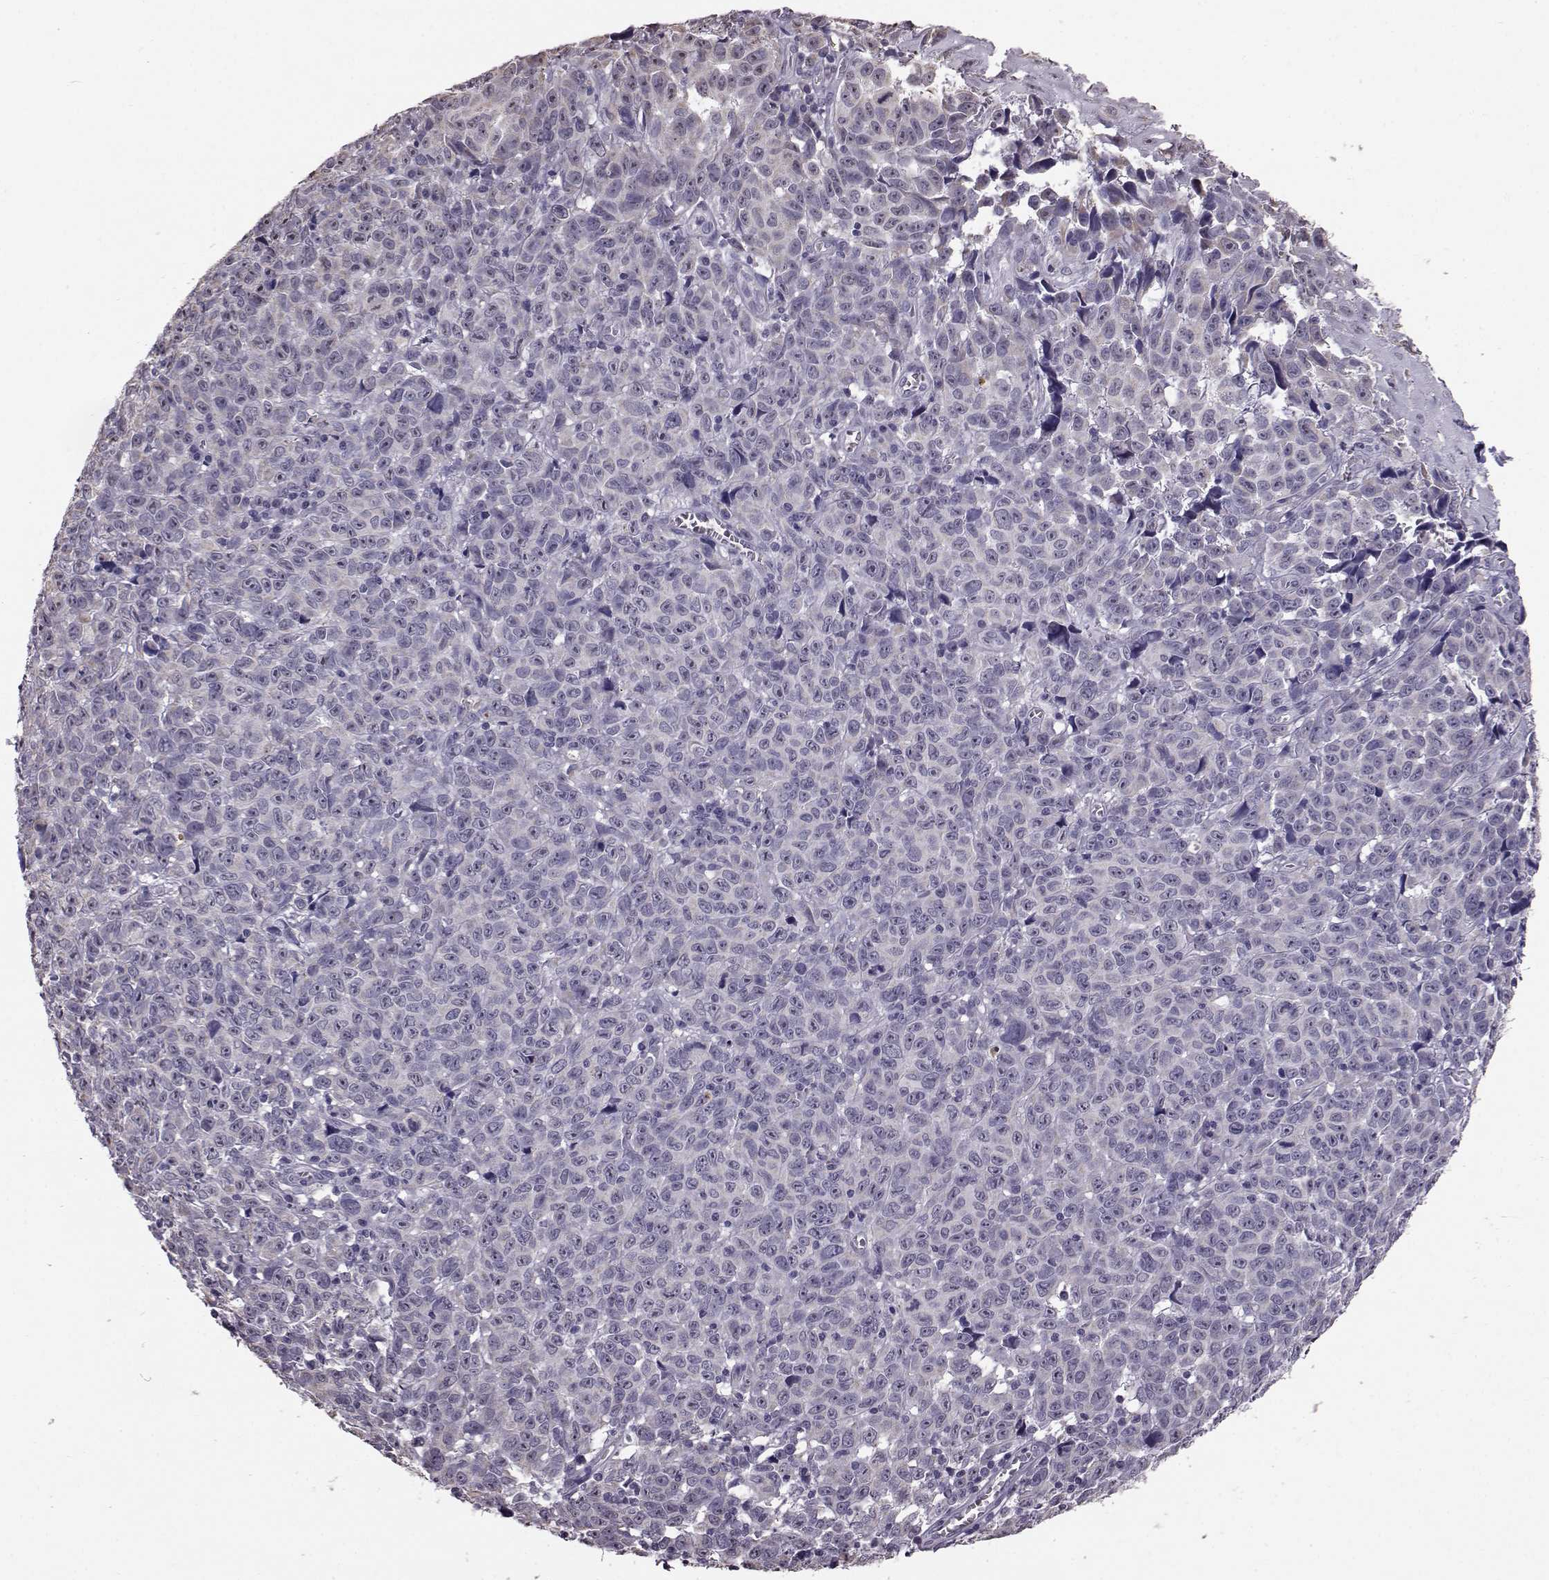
{"staining": {"intensity": "negative", "quantity": "none", "location": "none"}, "tissue": "melanoma", "cell_type": "Tumor cells", "image_type": "cancer", "snomed": [{"axis": "morphology", "description": "Malignant melanoma, NOS"}, {"axis": "topography", "description": "Vulva, labia, clitoris and Bartholin´s gland, NO"}], "caption": "Immunohistochemistry histopathology image of melanoma stained for a protein (brown), which exhibits no staining in tumor cells.", "gene": "ALDH3A1", "patient": {"sex": "female", "age": 75}}